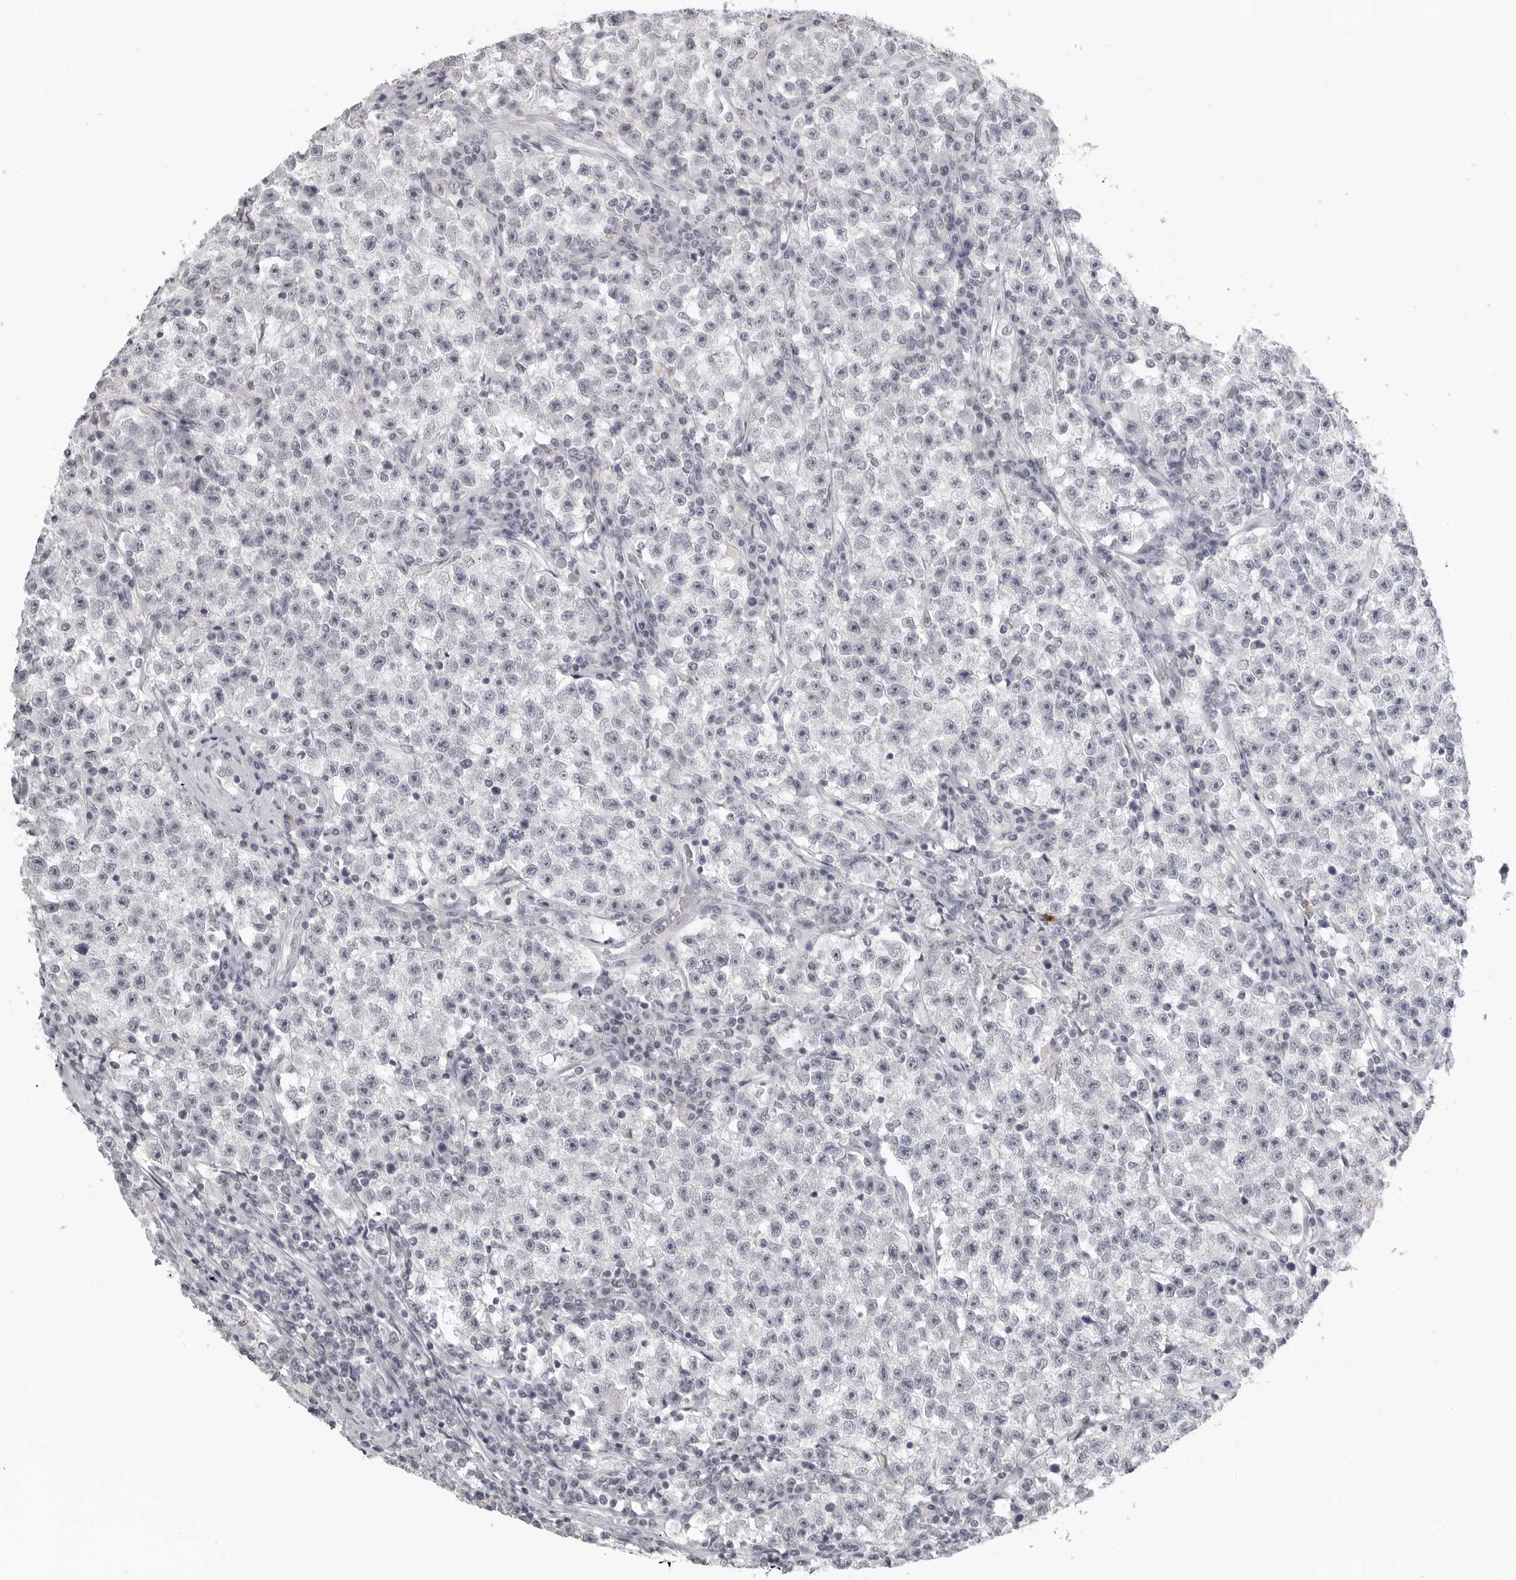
{"staining": {"intensity": "negative", "quantity": "none", "location": "none"}, "tissue": "testis cancer", "cell_type": "Tumor cells", "image_type": "cancer", "snomed": [{"axis": "morphology", "description": "Seminoma, NOS"}, {"axis": "topography", "description": "Testis"}], "caption": "A high-resolution image shows IHC staining of testis seminoma, which displays no significant staining in tumor cells.", "gene": "BPIFA1", "patient": {"sex": "male", "age": 22}}